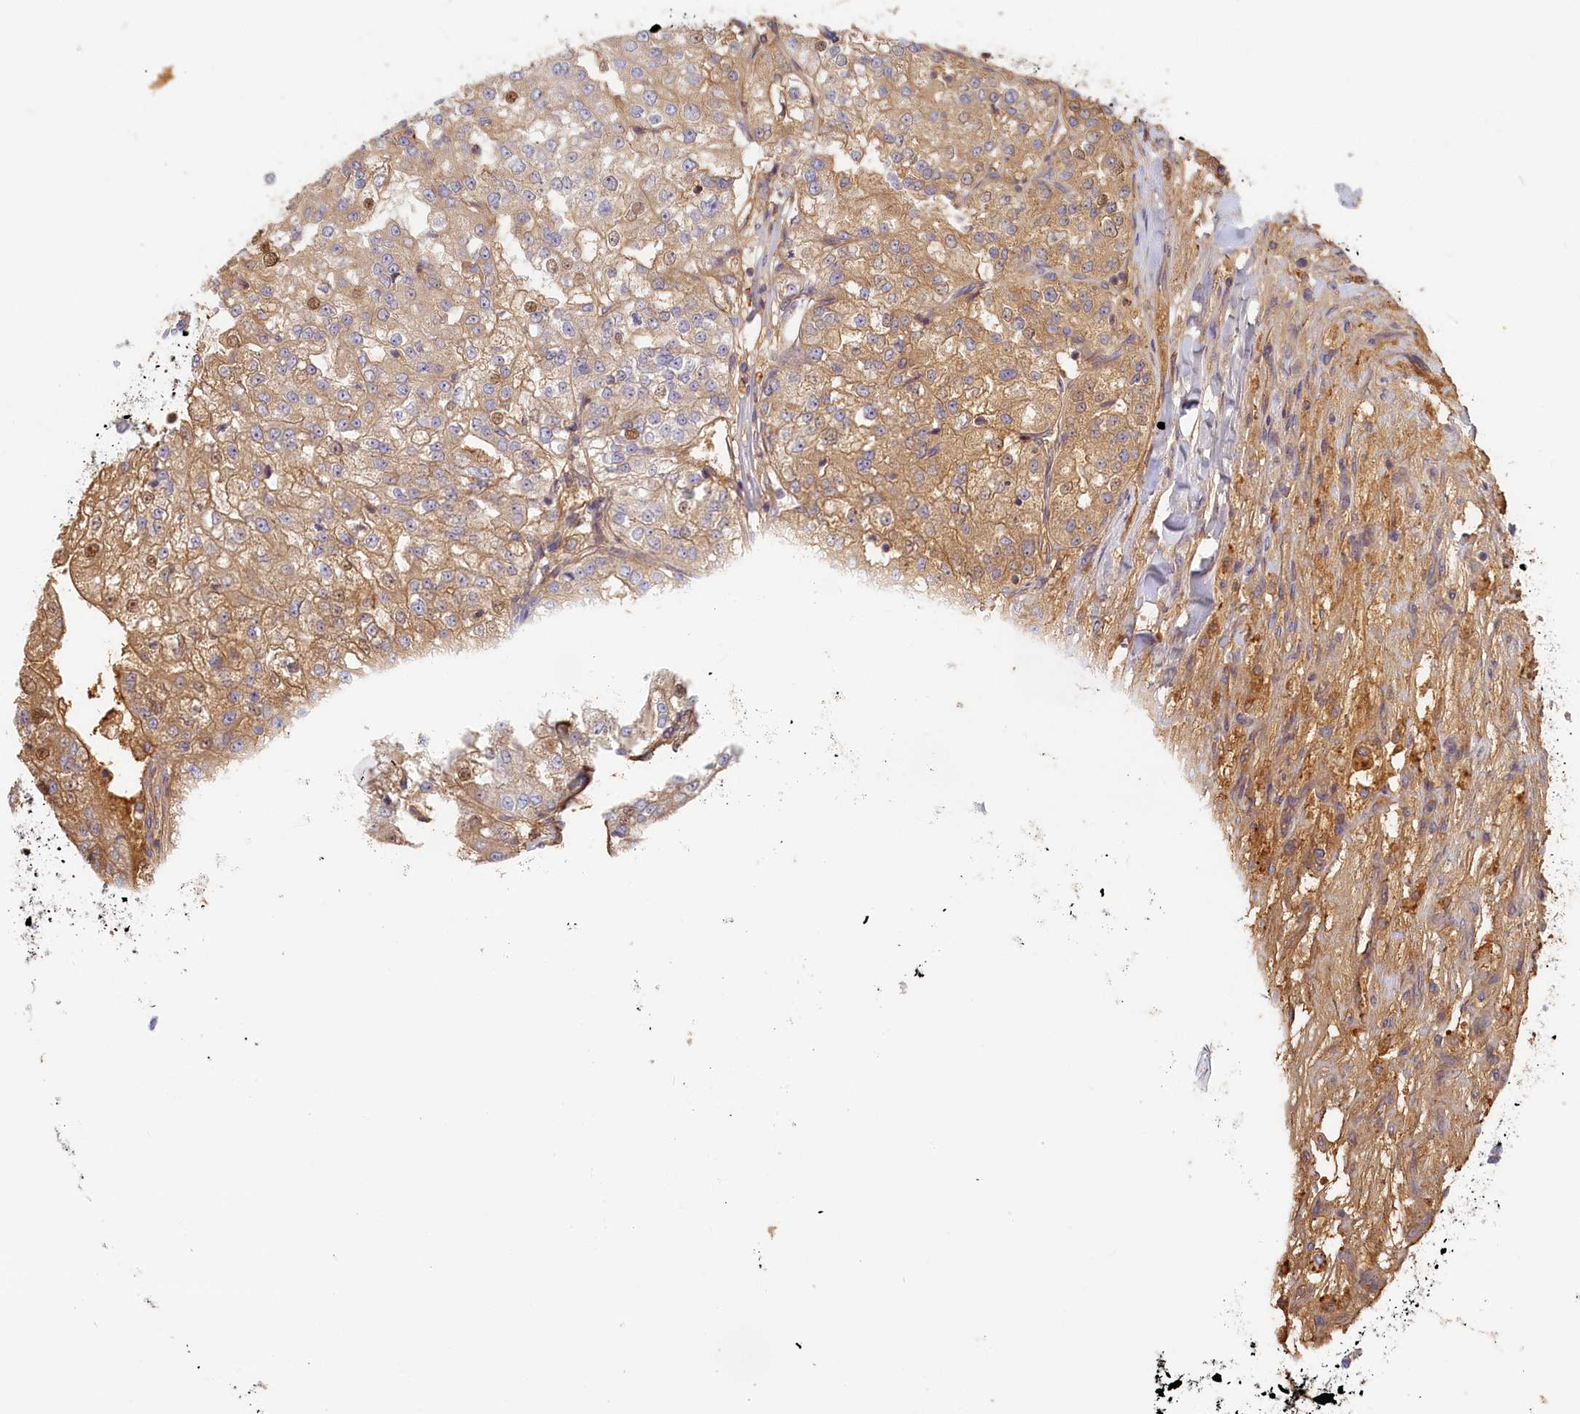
{"staining": {"intensity": "weak", "quantity": ">75%", "location": "cytoplasmic/membranous"}, "tissue": "renal cancer", "cell_type": "Tumor cells", "image_type": "cancer", "snomed": [{"axis": "morphology", "description": "Adenocarcinoma, NOS"}, {"axis": "topography", "description": "Kidney"}], "caption": "Adenocarcinoma (renal) tissue displays weak cytoplasmic/membranous positivity in about >75% of tumor cells", "gene": "STX16", "patient": {"sex": "female", "age": 63}}